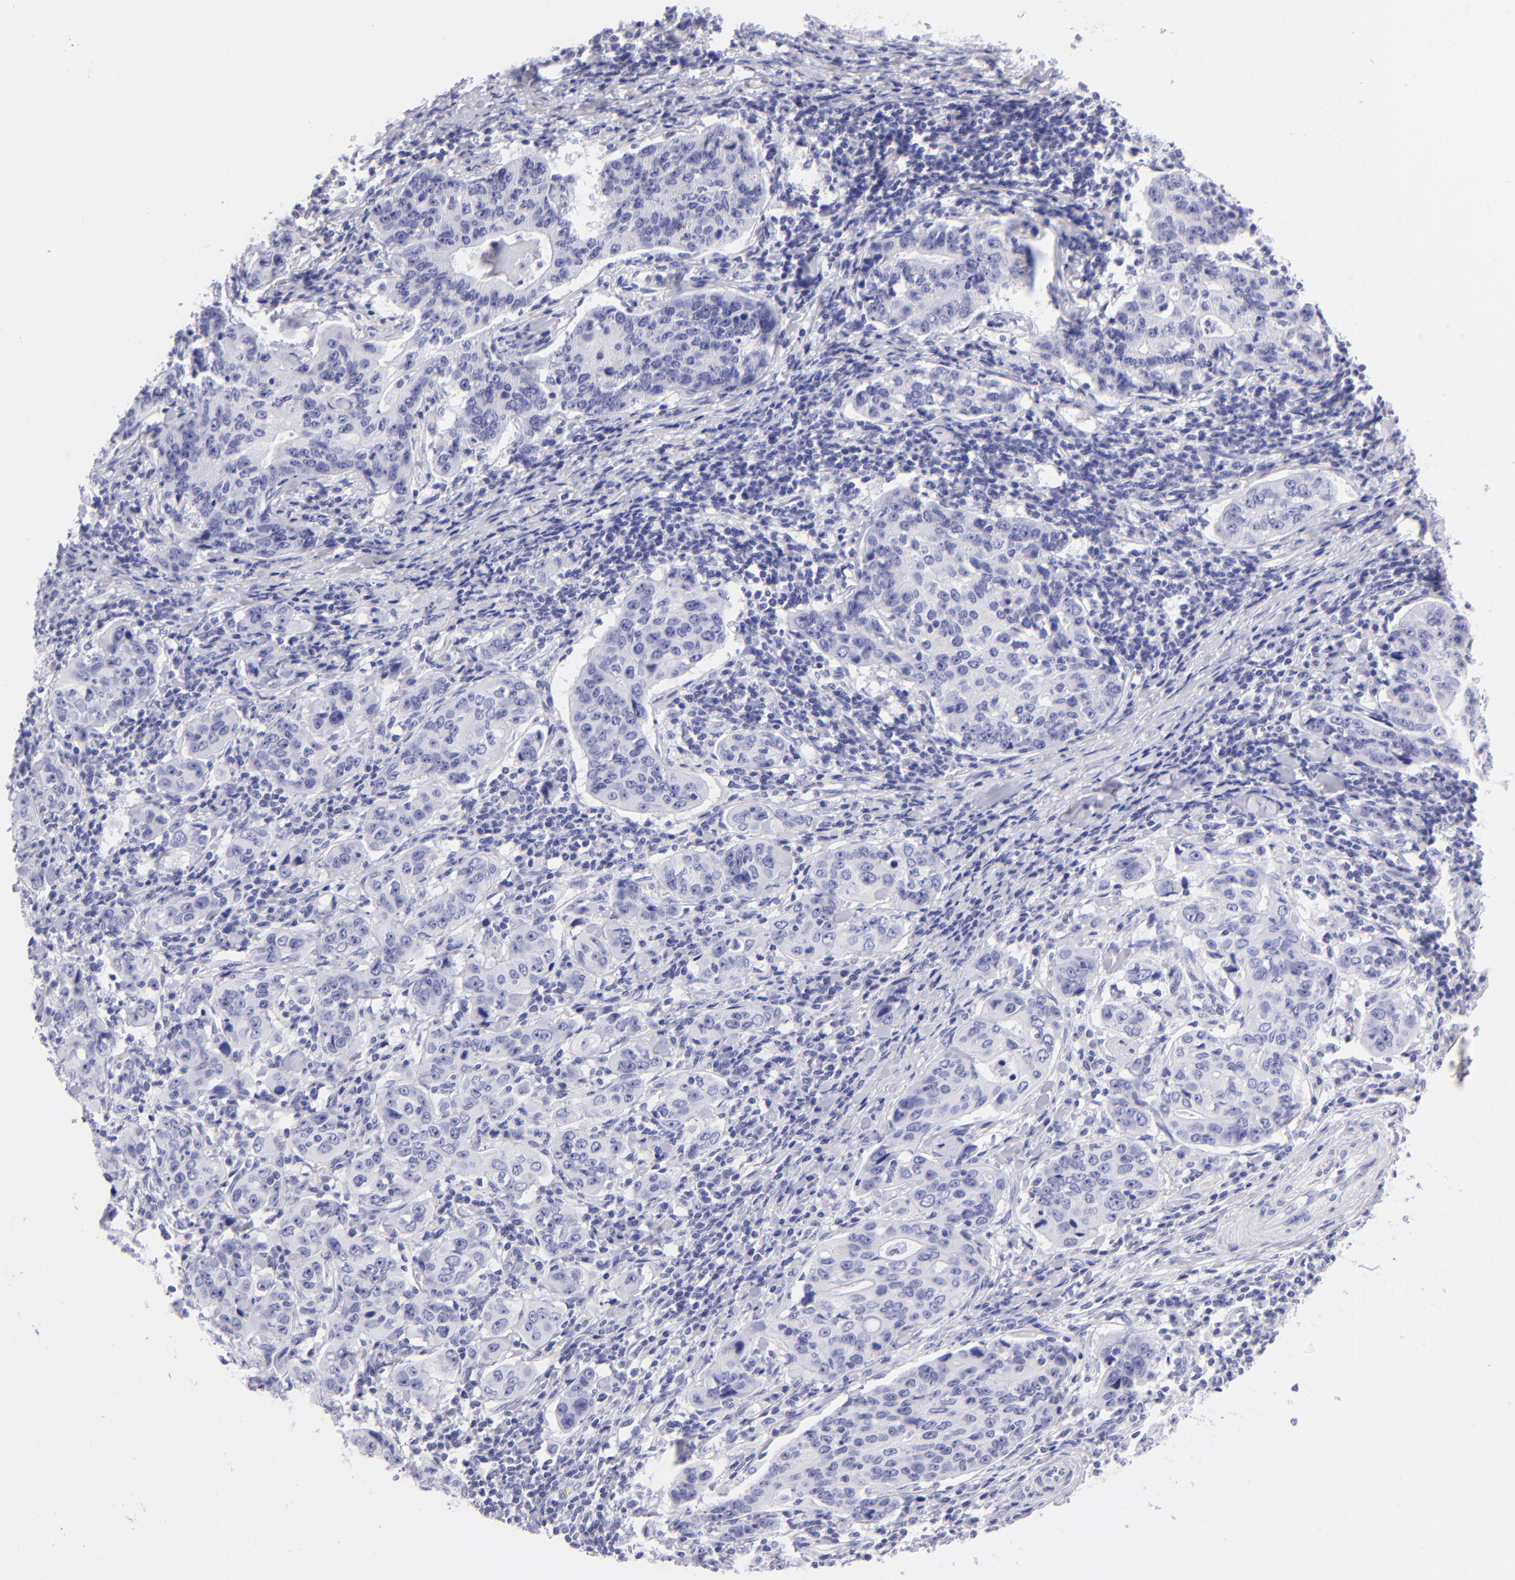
{"staining": {"intensity": "negative", "quantity": "none", "location": "none"}, "tissue": "stomach cancer", "cell_type": "Tumor cells", "image_type": "cancer", "snomed": [{"axis": "morphology", "description": "Adenocarcinoma, NOS"}, {"axis": "topography", "description": "Esophagus"}, {"axis": "topography", "description": "Stomach"}], "caption": "This image is of adenocarcinoma (stomach) stained with immunohistochemistry (IHC) to label a protein in brown with the nuclei are counter-stained blue. There is no staining in tumor cells. (DAB (3,3'-diaminobenzidine) immunohistochemistry (IHC) visualized using brightfield microscopy, high magnification).", "gene": "SLC1A3", "patient": {"sex": "male", "age": 74}}